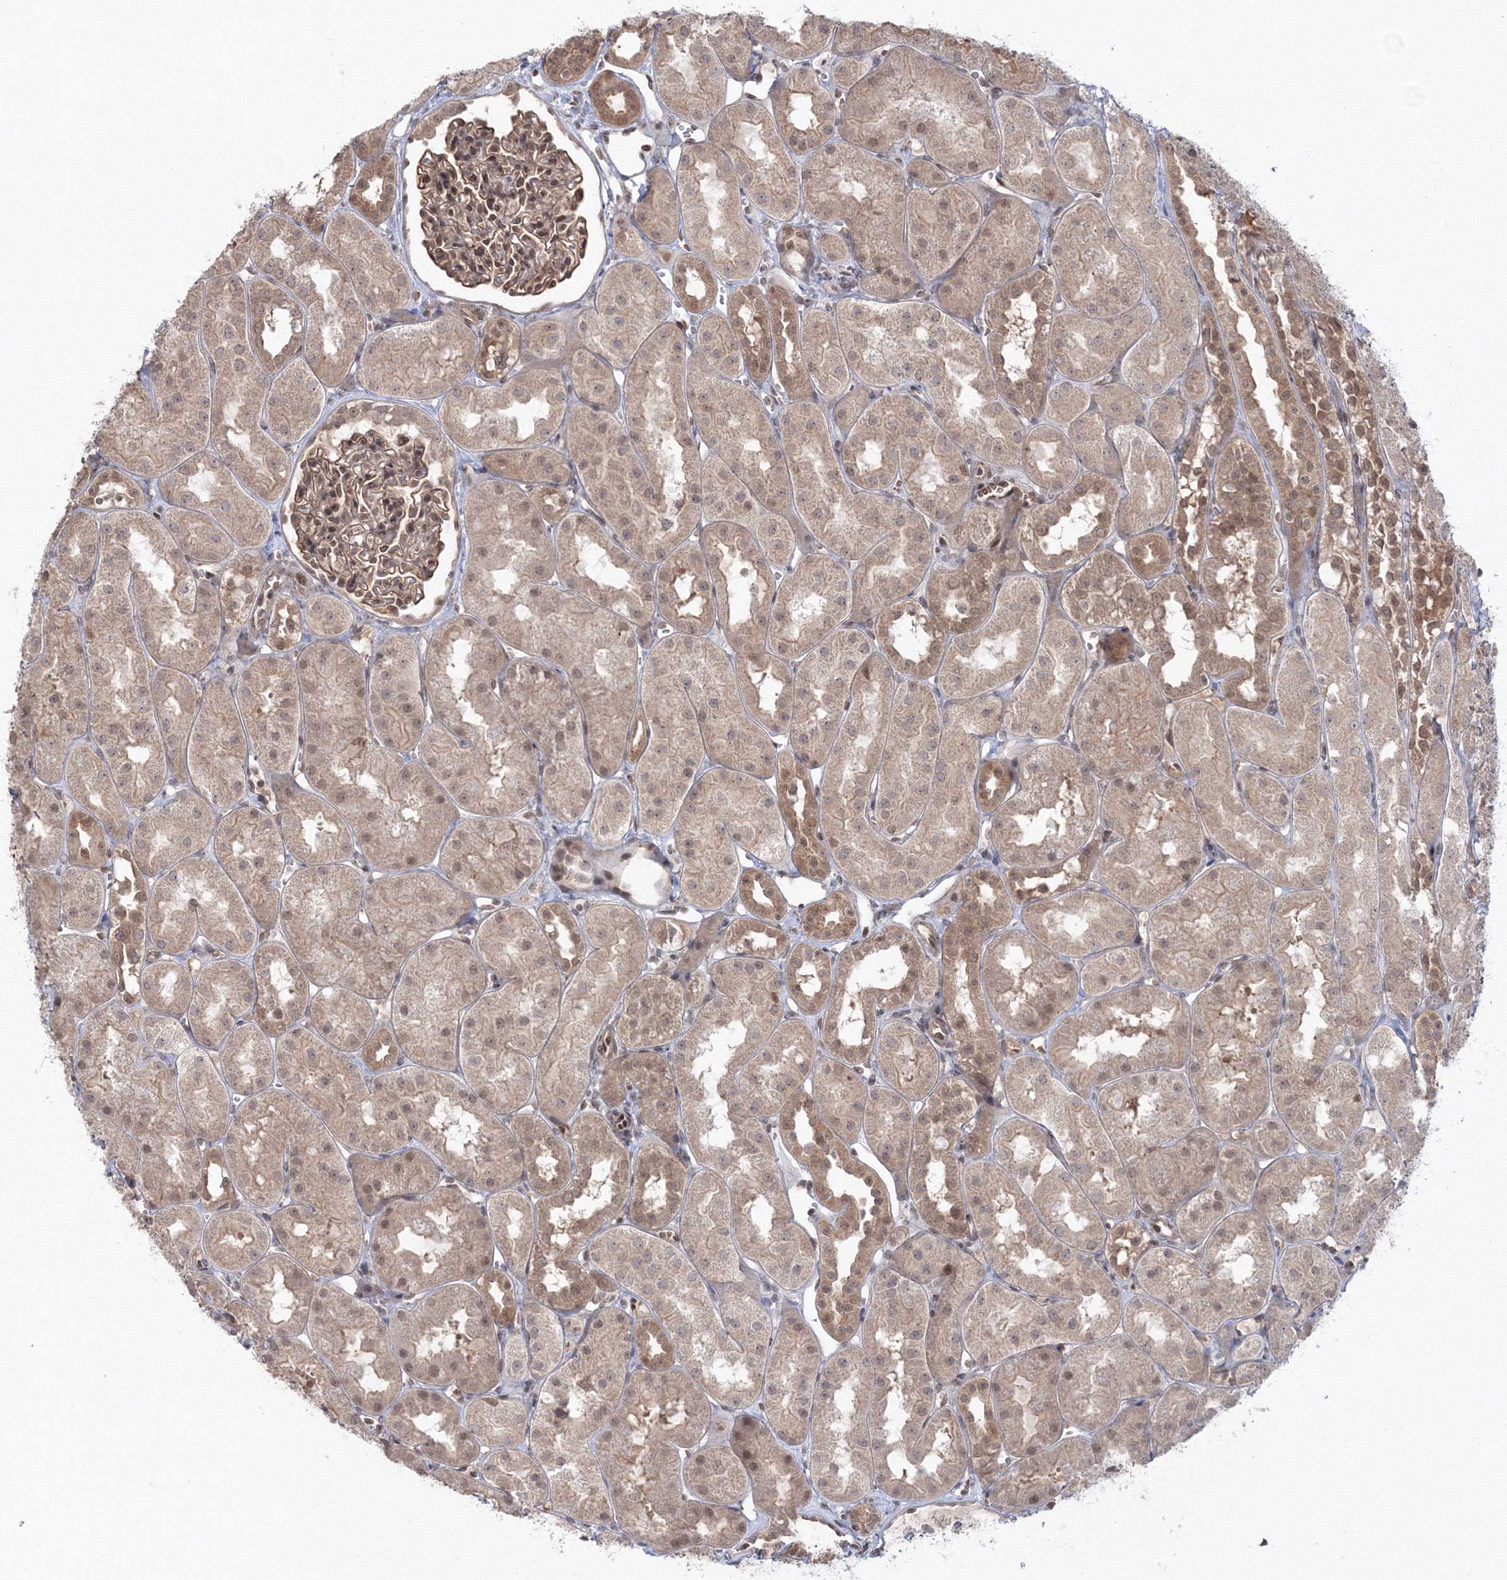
{"staining": {"intensity": "moderate", "quantity": ">75%", "location": "cytoplasmic/membranous,nuclear"}, "tissue": "kidney", "cell_type": "Cells in glomeruli", "image_type": "normal", "snomed": [{"axis": "morphology", "description": "Normal tissue, NOS"}, {"axis": "topography", "description": "Kidney"}, {"axis": "topography", "description": "Urinary bladder"}], "caption": "A brown stain shows moderate cytoplasmic/membranous,nuclear positivity of a protein in cells in glomeruli of normal human kidney.", "gene": "ZFAND6", "patient": {"sex": "male", "age": 16}}